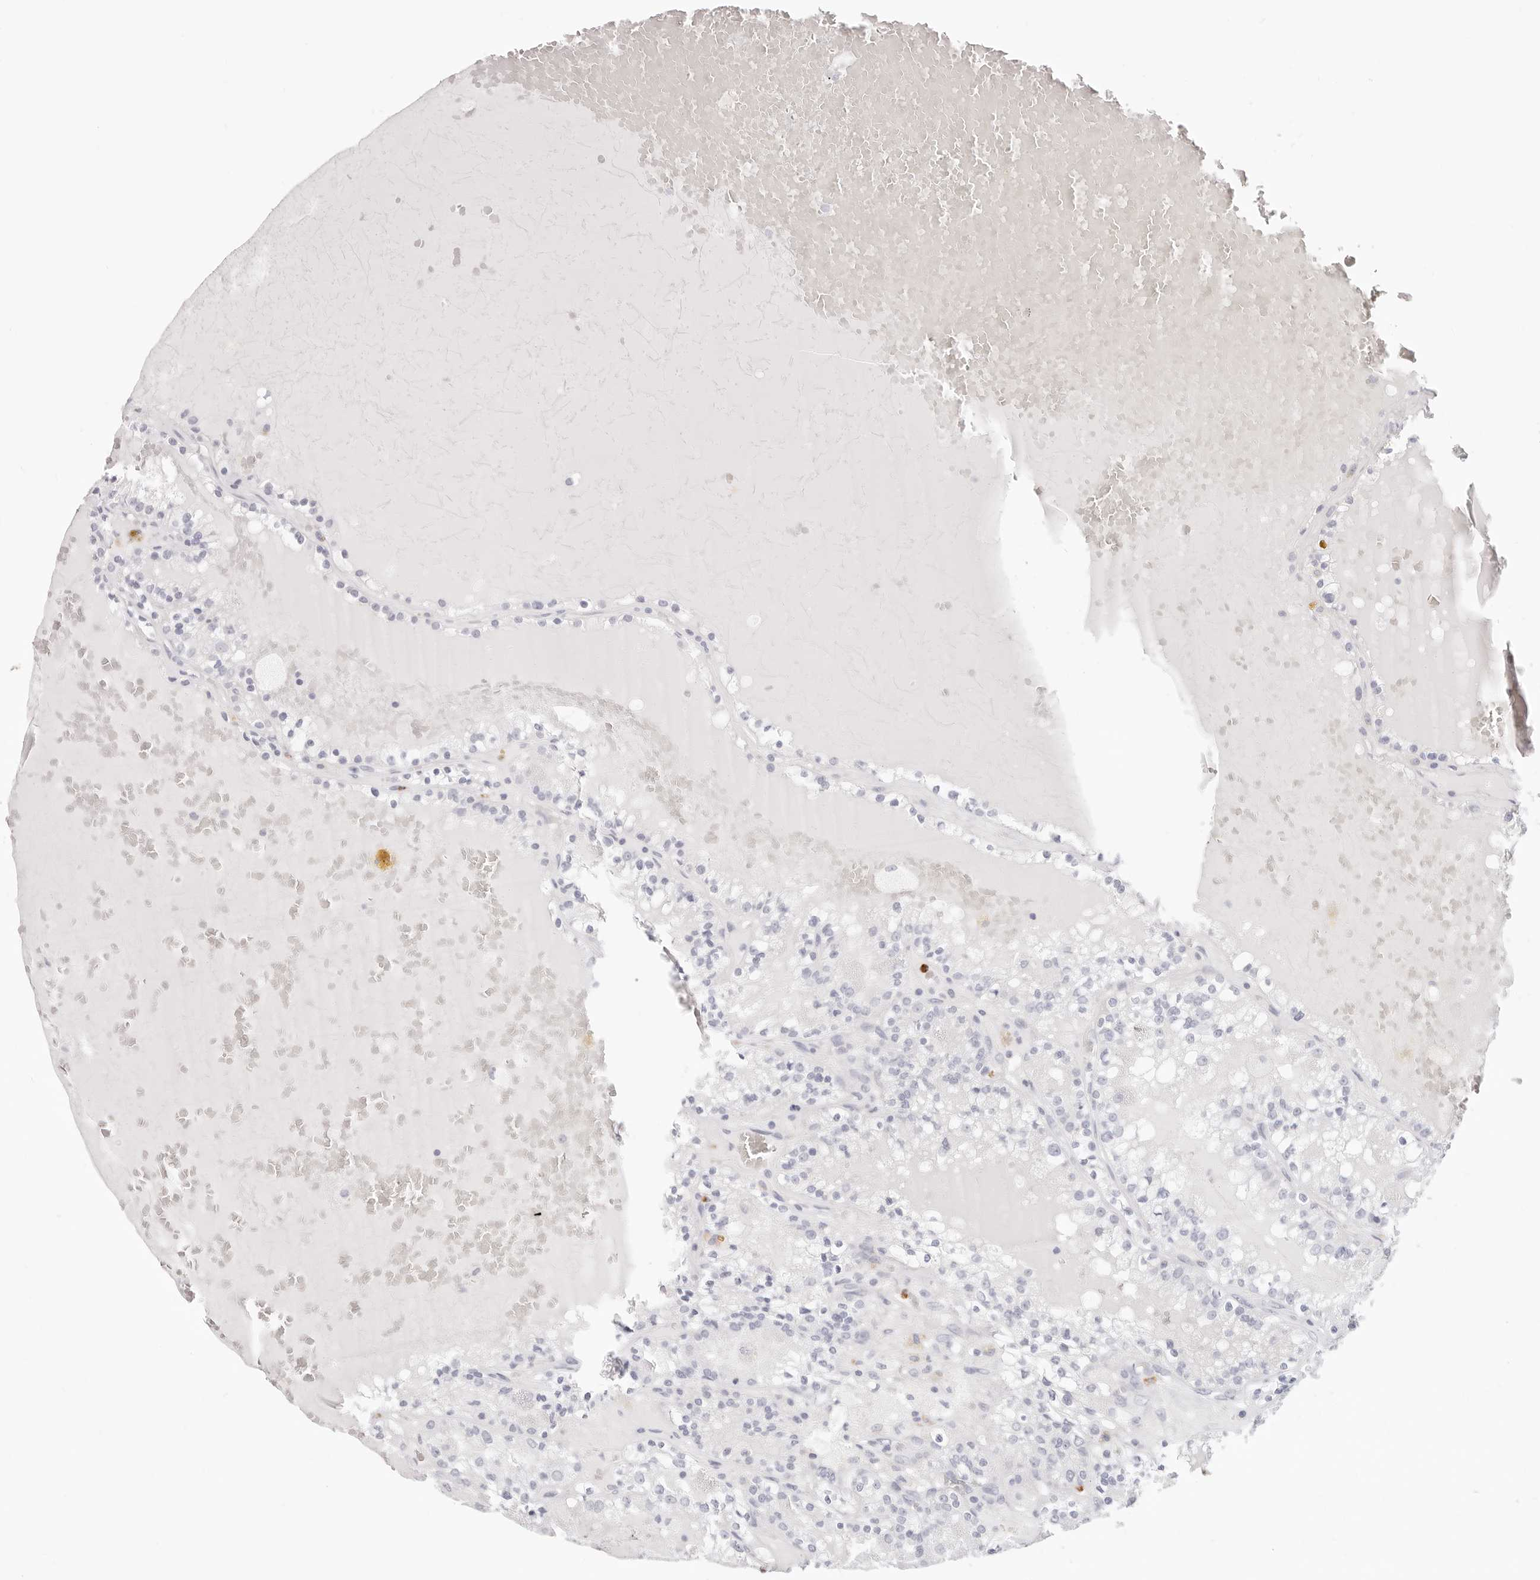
{"staining": {"intensity": "negative", "quantity": "none", "location": "none"}, "tissue": "renal cancer", "cell_type": "Tumor cells", "image_type": "cancer", "snomed": [{"axis": "morphology", "description": "Adenocarcinoma, NOS"}, {"axis": "topography", "description": "Kidney"}], "caption": "Immunohistochemistry histopathology image of human adenocarcinoma (renal) stained for a protein (brown), which reveals no staining in tumor cells.", "gene": "CAMP", "patient": {"sex": "female", "age": 56}}